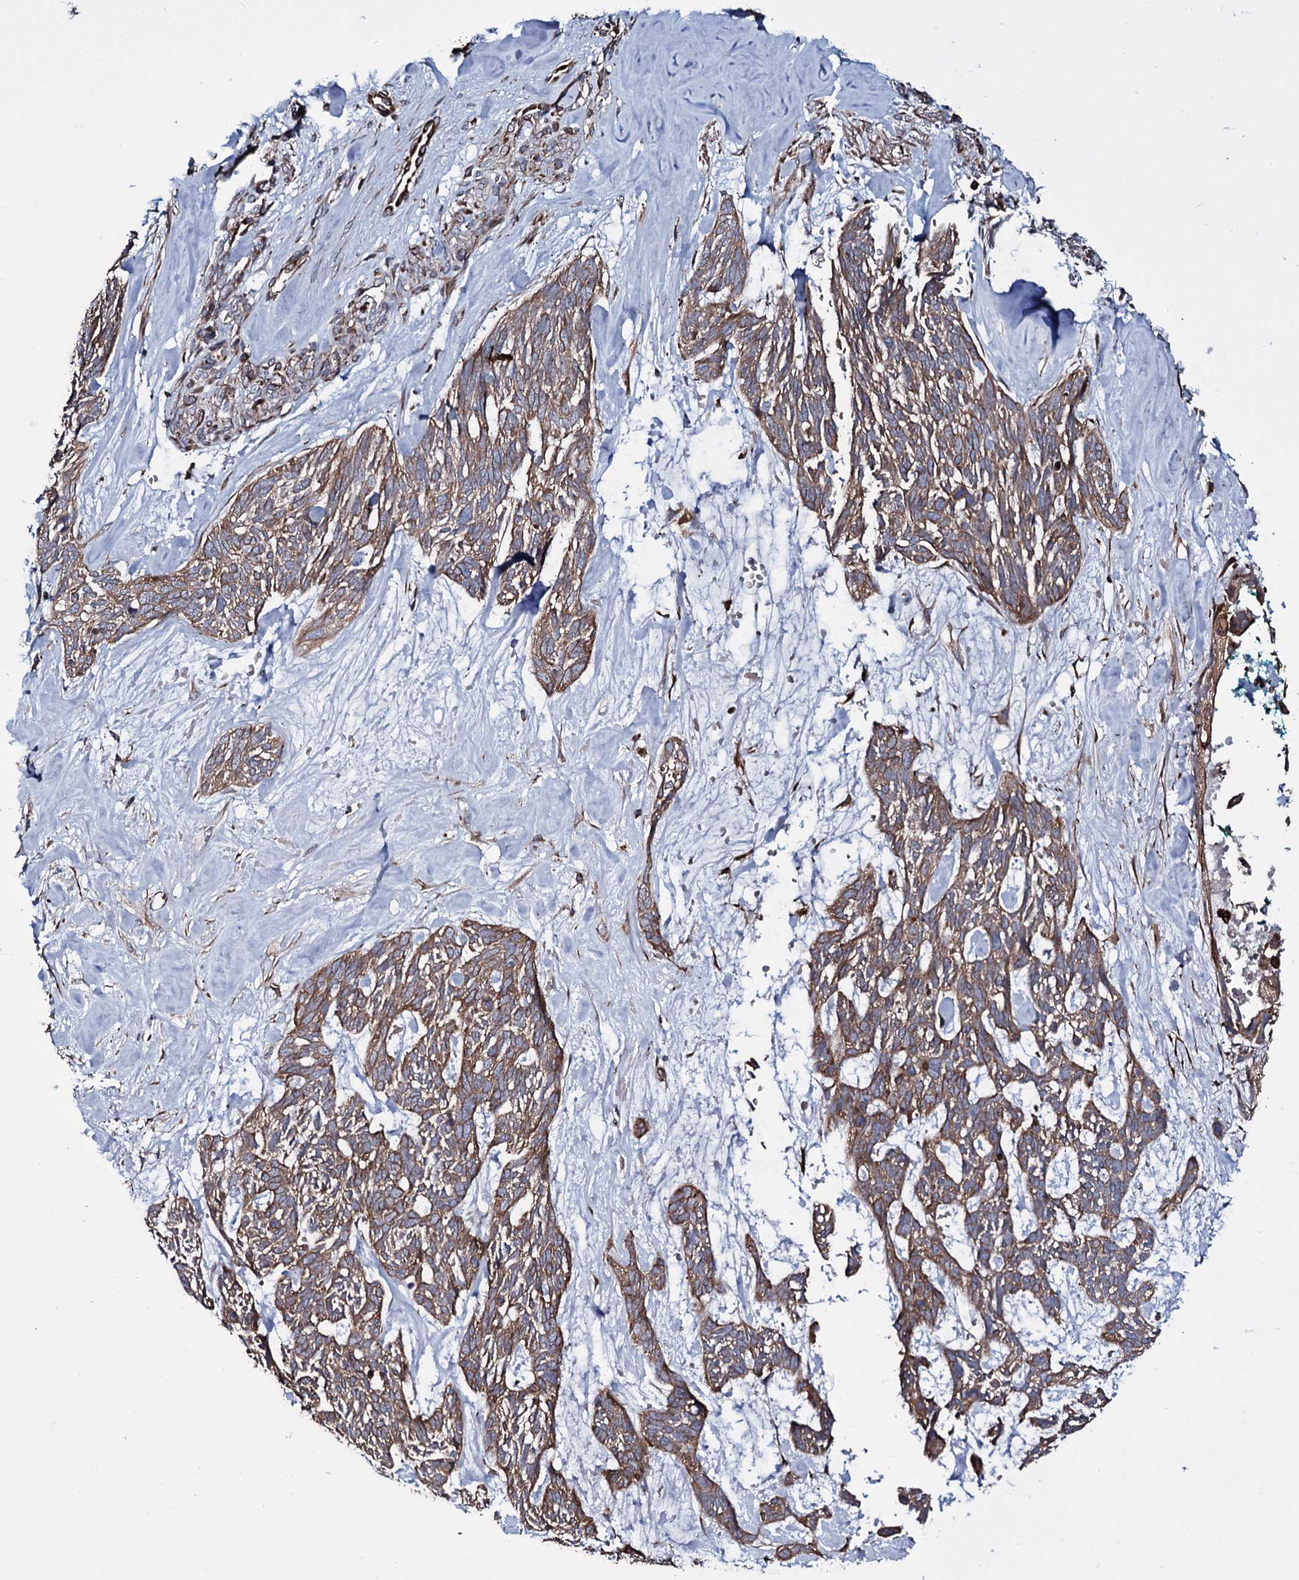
{"staining": {"intensity": "moderate", "quantity": ">75%", "location": "cytoplasmic/membranous"}, "tissue": "skin cancer", "cell_type": "Tumor cells", "image_type": "cancer", "snomed": [{"axis": "morphology", "description": "Basal cell carcinoma"}, {"axis": "topography", "description": "Skin"}], "caption": "Immunohistochemistry staining of skin cancer, which exhibits medium levels of moderate cytoplasmic/membranous staining in about >75% of tumor cells indicating moderate cytoplasmic/membranous protein staining. The staining was performed using DAB (brown) for protein detection and nuclei were counterstained in hematoxylin (blue).", "gene": "VAMP8", "patient": {"sex": "male", "age": 88}}